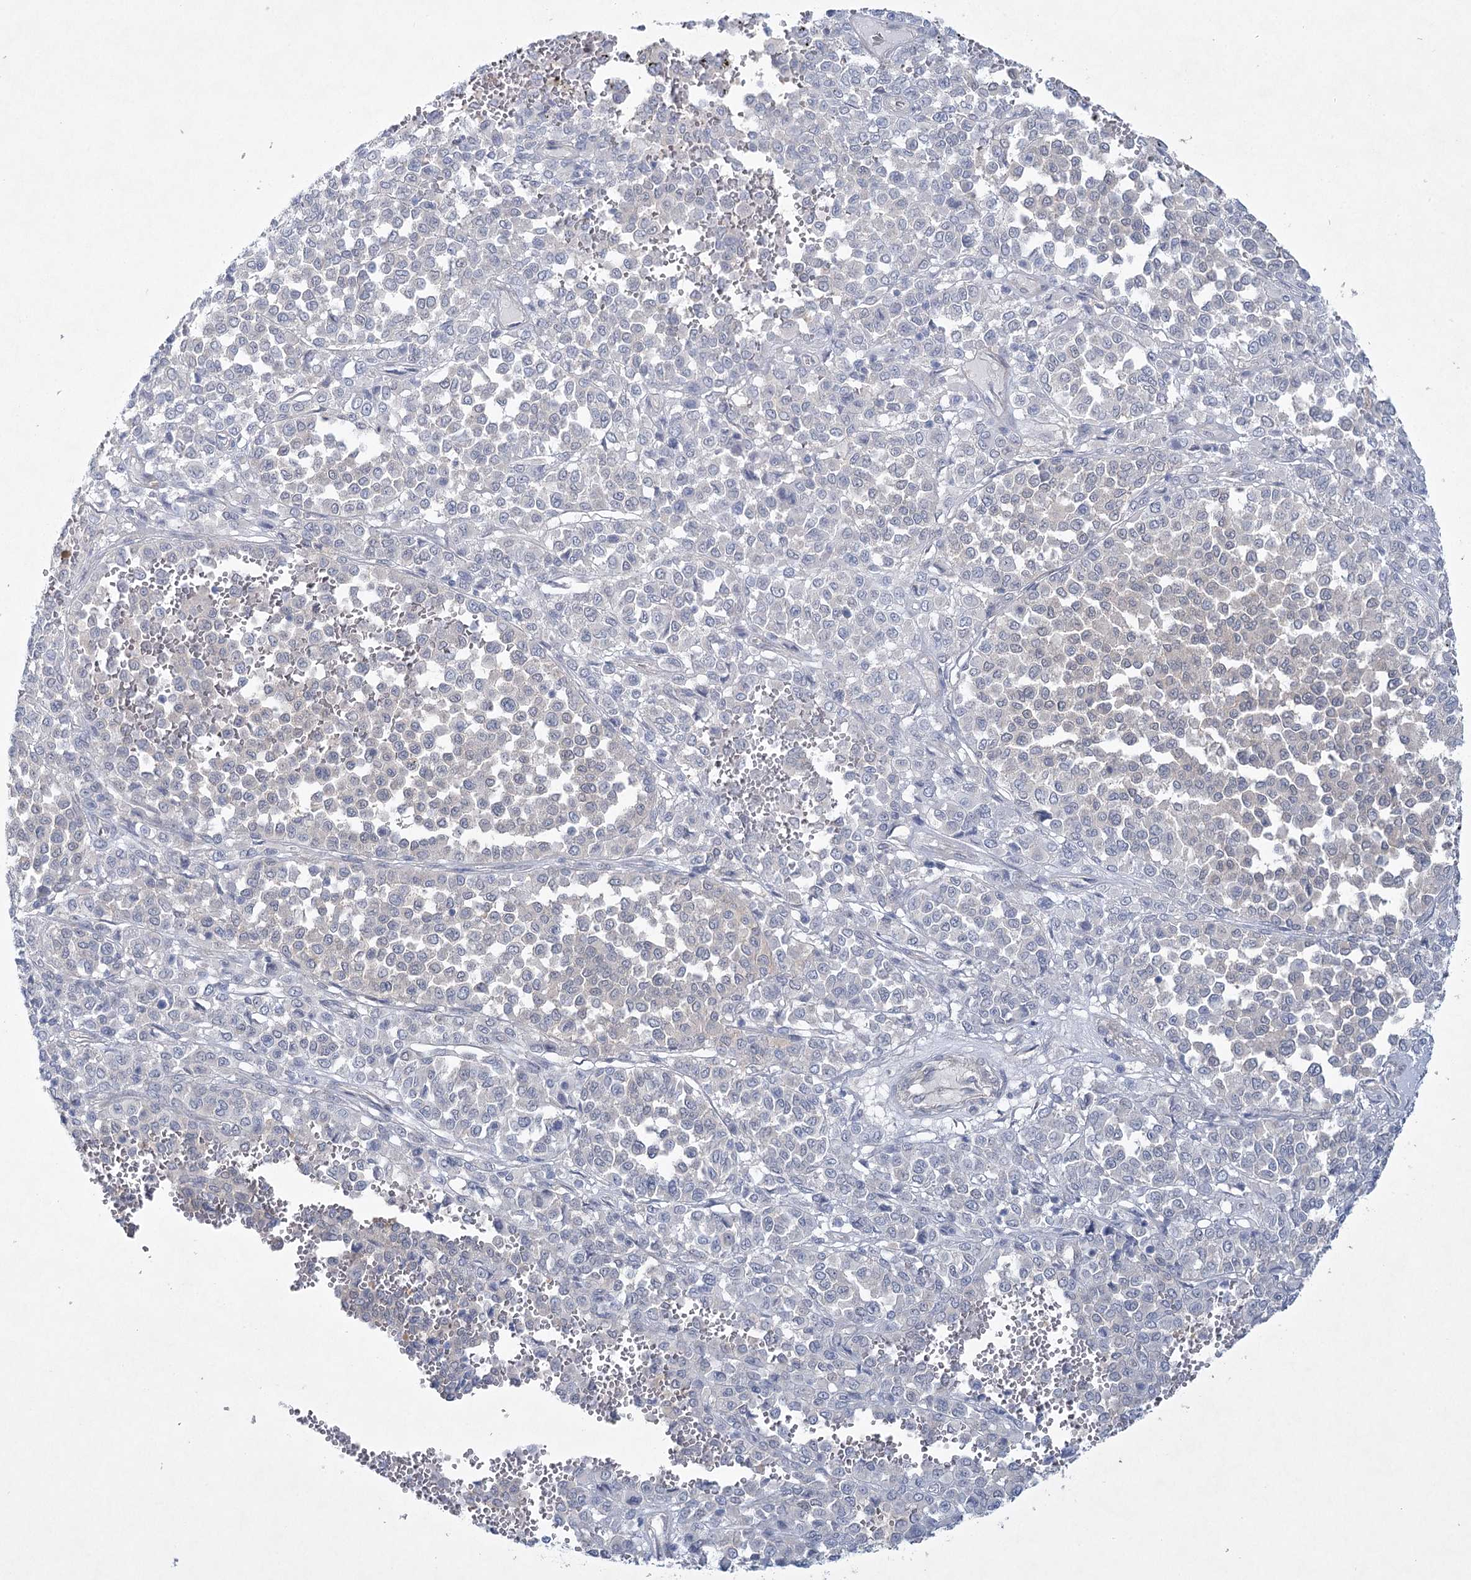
{"staining": {"intensity": "negative", "quantity": "none", "location": "none"}, "tissue": "melanoma", "cell_type": "Tumor cells", "image_type": "cancer", "snomed": [{"axis": "morphology", "description": "Malignant melanoma, Metastatic site"}, {"axis": "topography", "description": "Pancreas"}], "caption": "Immunohistochemistry (IHC) of melanoma reveals no positivity in tumor cells.", "gene": "AAMDC", "patient": {"sex": "female", "age": 30}}